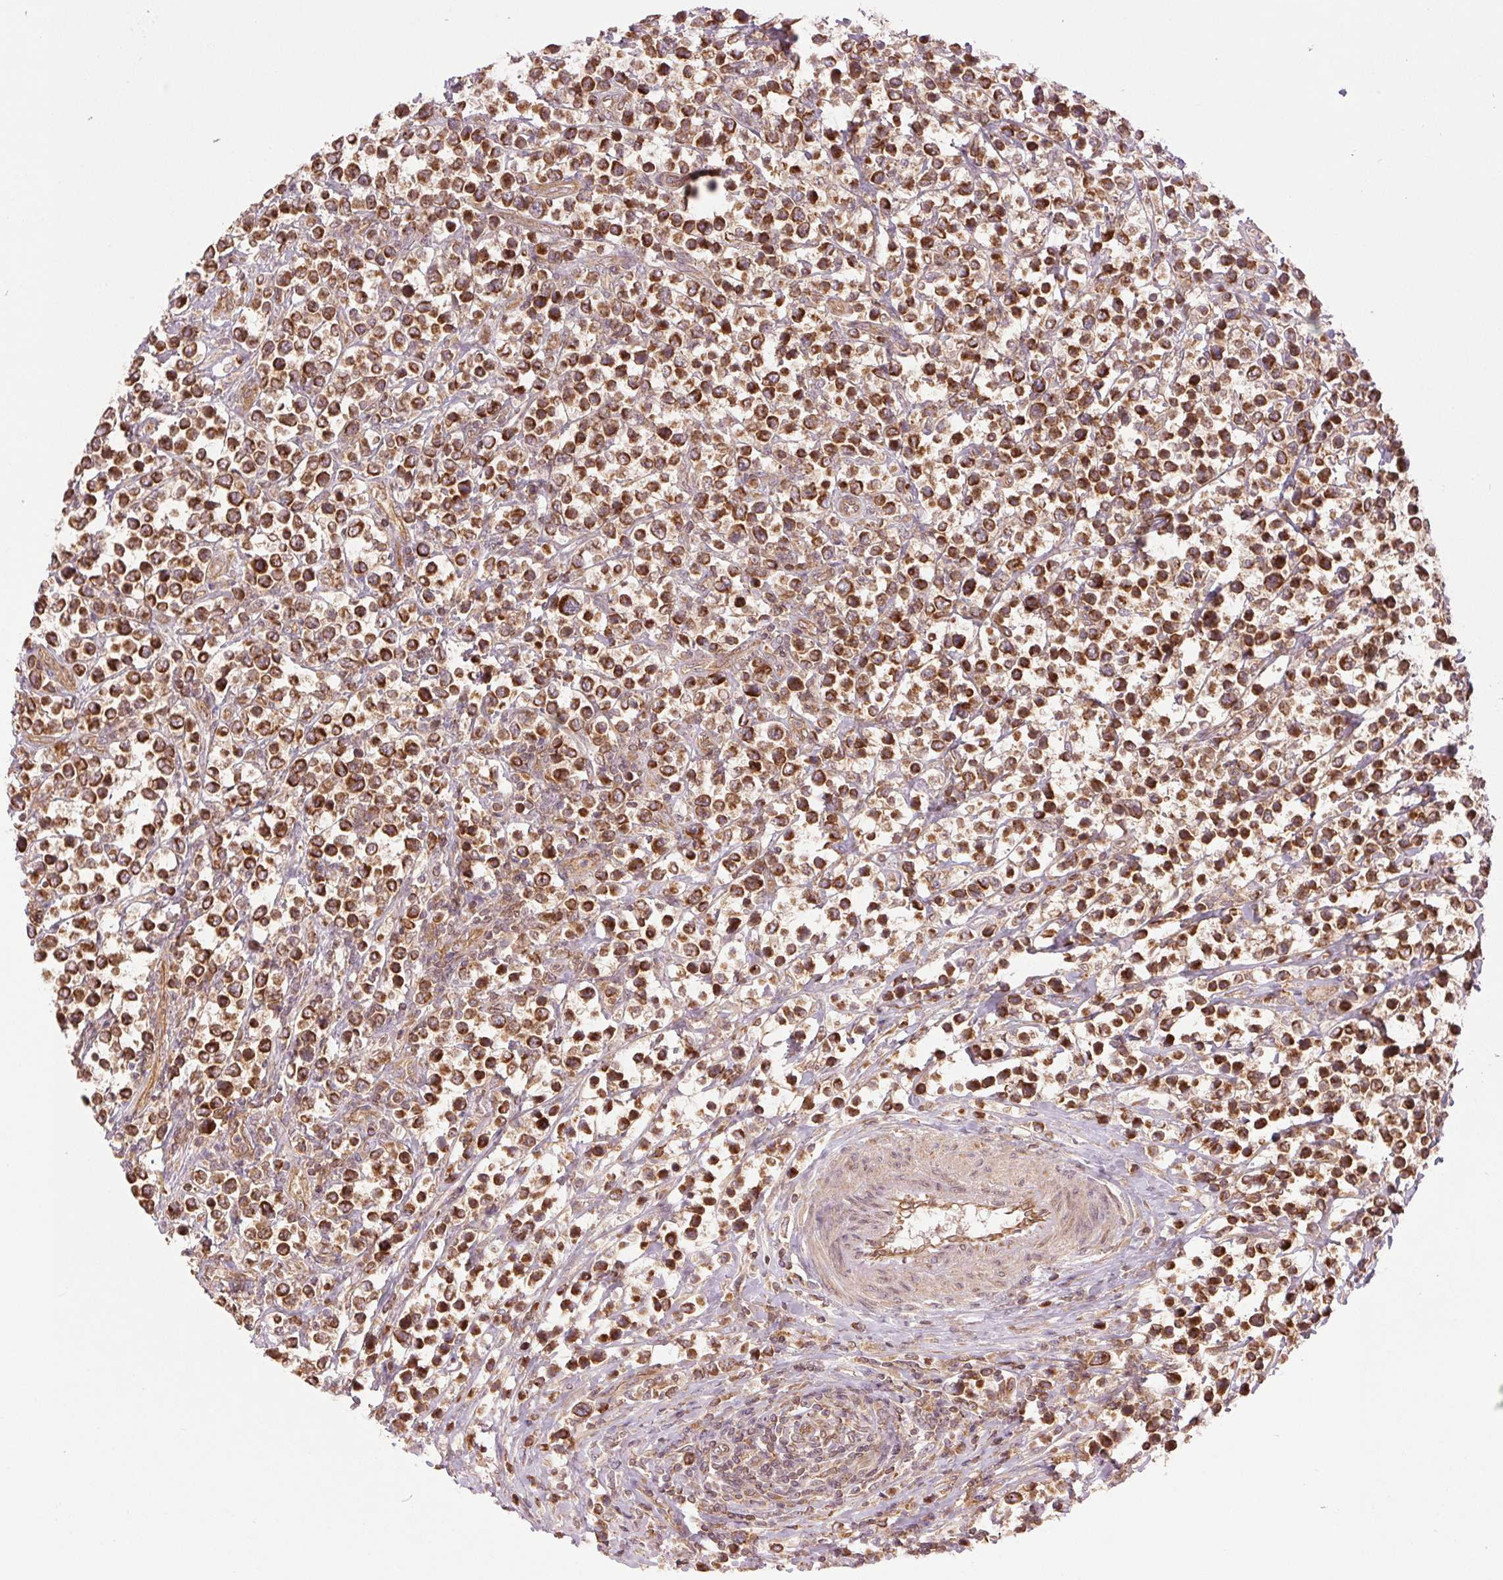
{"staining": {"intensity": "strong", "quantity": ">75%", "location": "cytoplasmic/membranous"}, "tissue": "lymphoma", "cell_type": "Tumor cells", "image_type": "cancer", "snomed": [{"axis": "morphology", "description": "Malignant lymphoma, non-Hodgkin's type, High grade"}, {"axis": "topography", "description": "Soft tissue"}], "caption": "Immunohistochemical staining of human lymphoma reveals high levels of strong cytoplasmic/membranous positivity in about >75% of tumor cells.", "gene": "STARD7", "patient": {"sex": "female", "age": 56}}